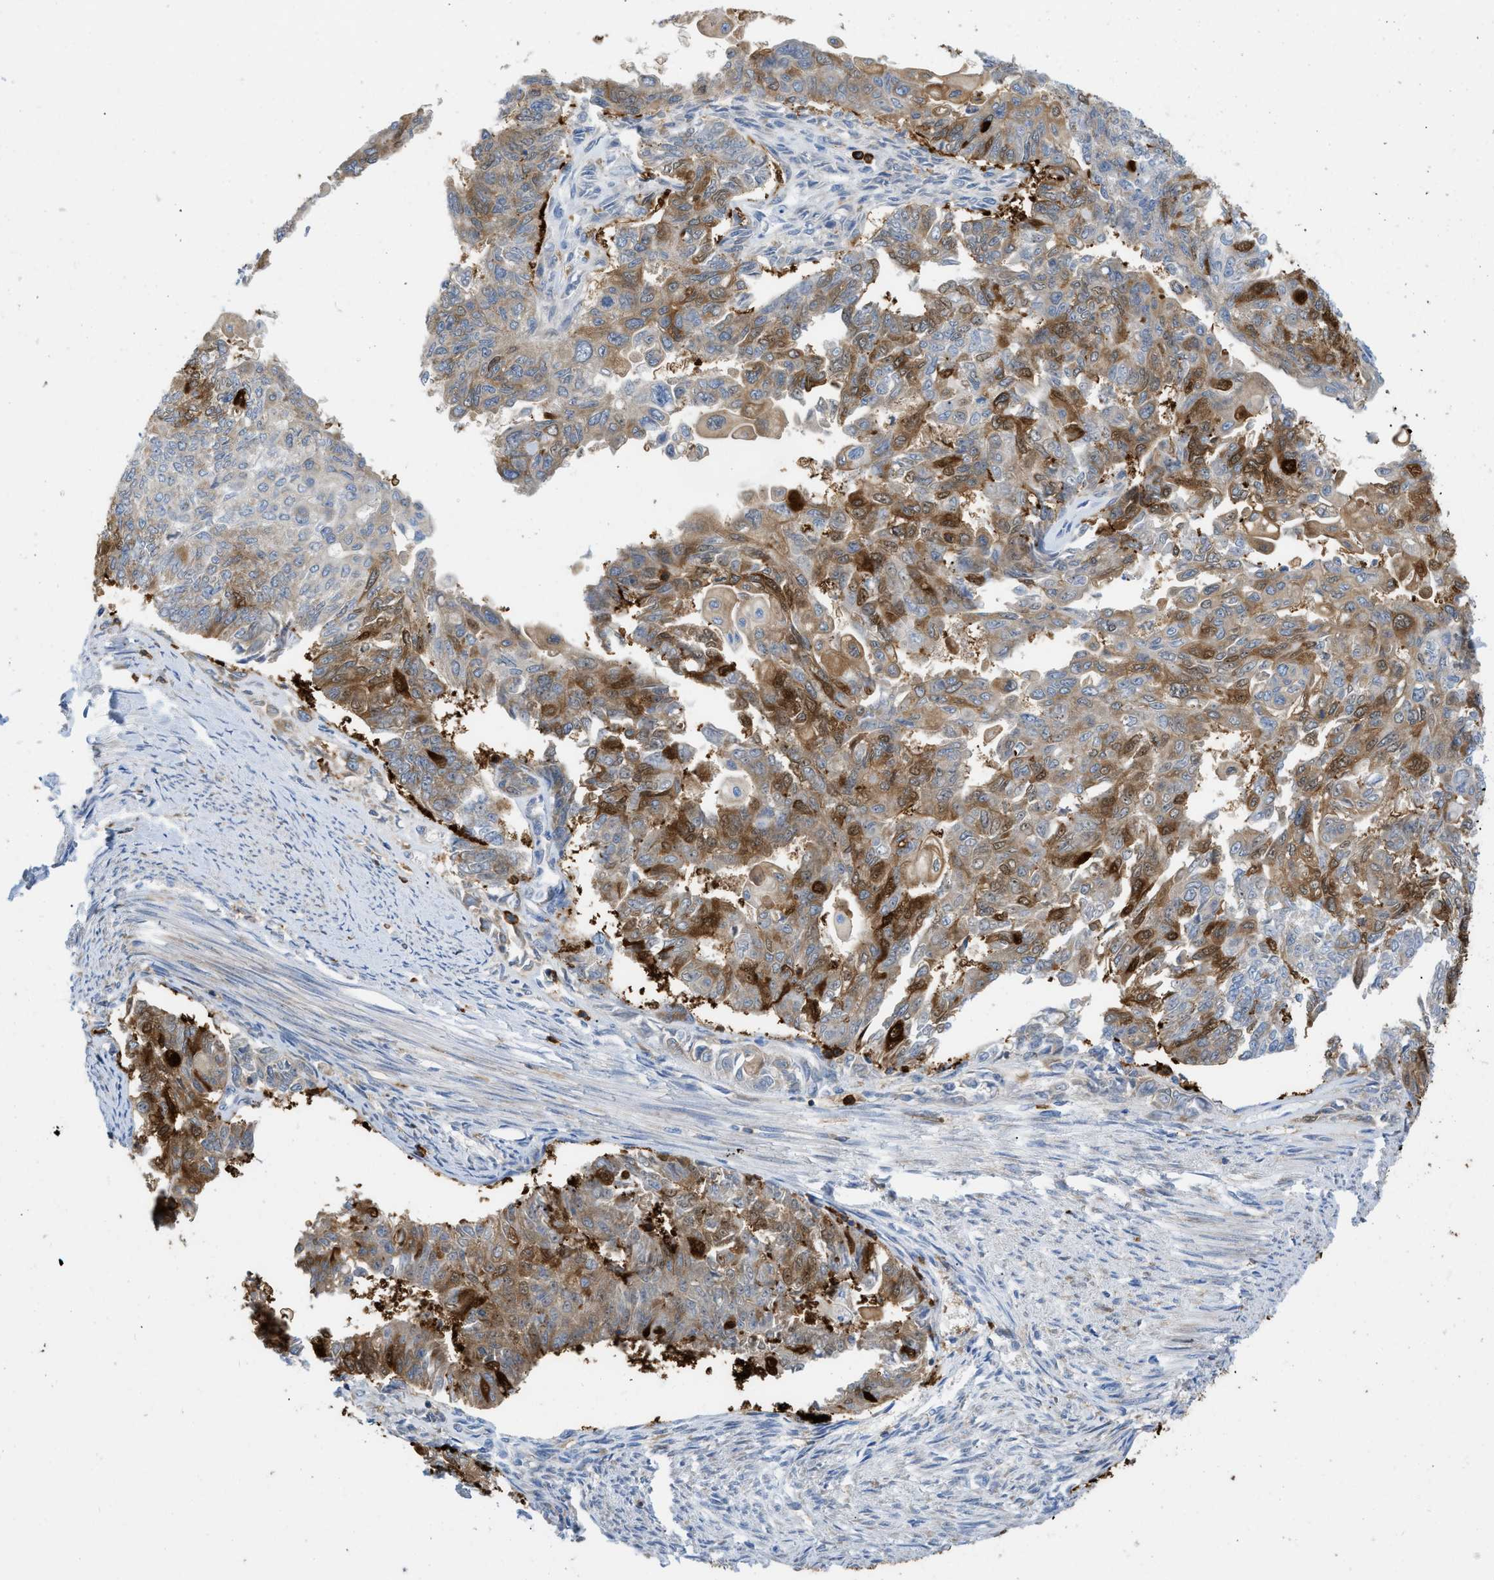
{"staining": {"intensity": "strong", "quantity": ">75%", "location": "cytoplasmic/membranous"}, "tissue": "endometrial cancer", "cell_type": "Tumor cells", "image_type": "cancer", "snomed": [{"axis": "morphology", "description": "Adenocarcinoma, NOS"}, {"axis": "topography", "description": "Endometrium"}], "caption": "Immunohistochemical staining of human endometrial adenocarcinoma exhibits strong cytoplasmic/membranous protein positivity in approximately >75% of tumor cells.", "gene": "GPAT4", "patient": {"sex": "female", "age": 32}}